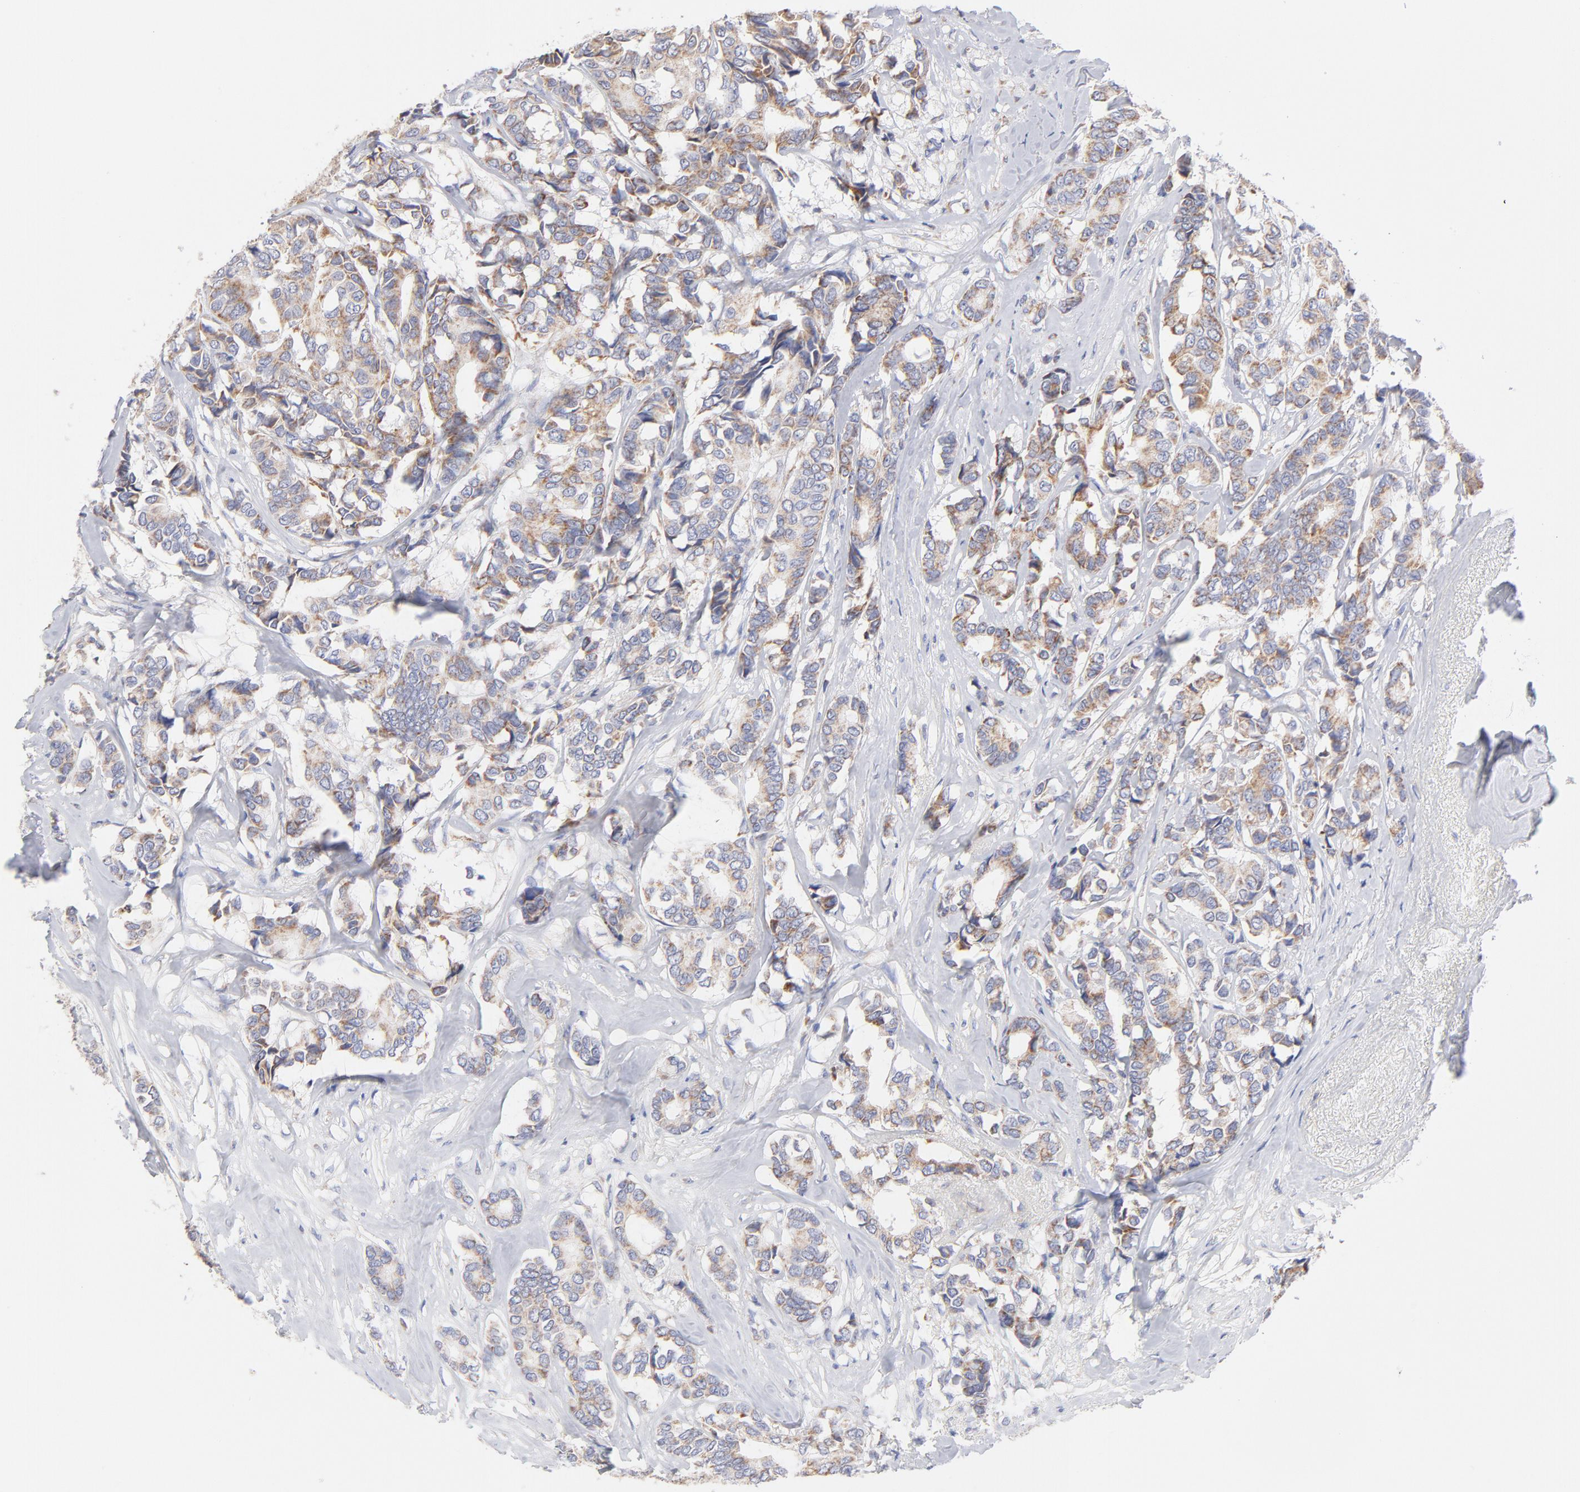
{"staining": {"intensity": "weak", "quantity": "<25%", "location": "cytoplasmic/membranous"}, "tissue": "breast cancer", "cell_type": "Tumor cells", "image_type": "cancer", "snomed": [{"axis": "morphology", "description": "Duct carcinoma"}, {"axis": "topography", "description": "Breast"}], "caption": "Invasive ductal carcinoma (breast) stained for a protein using immunohistochemistry exhibits no expression tumor cells.", "gene": "TIMM8A", "patient": {"sex": "female", "age": 87}}